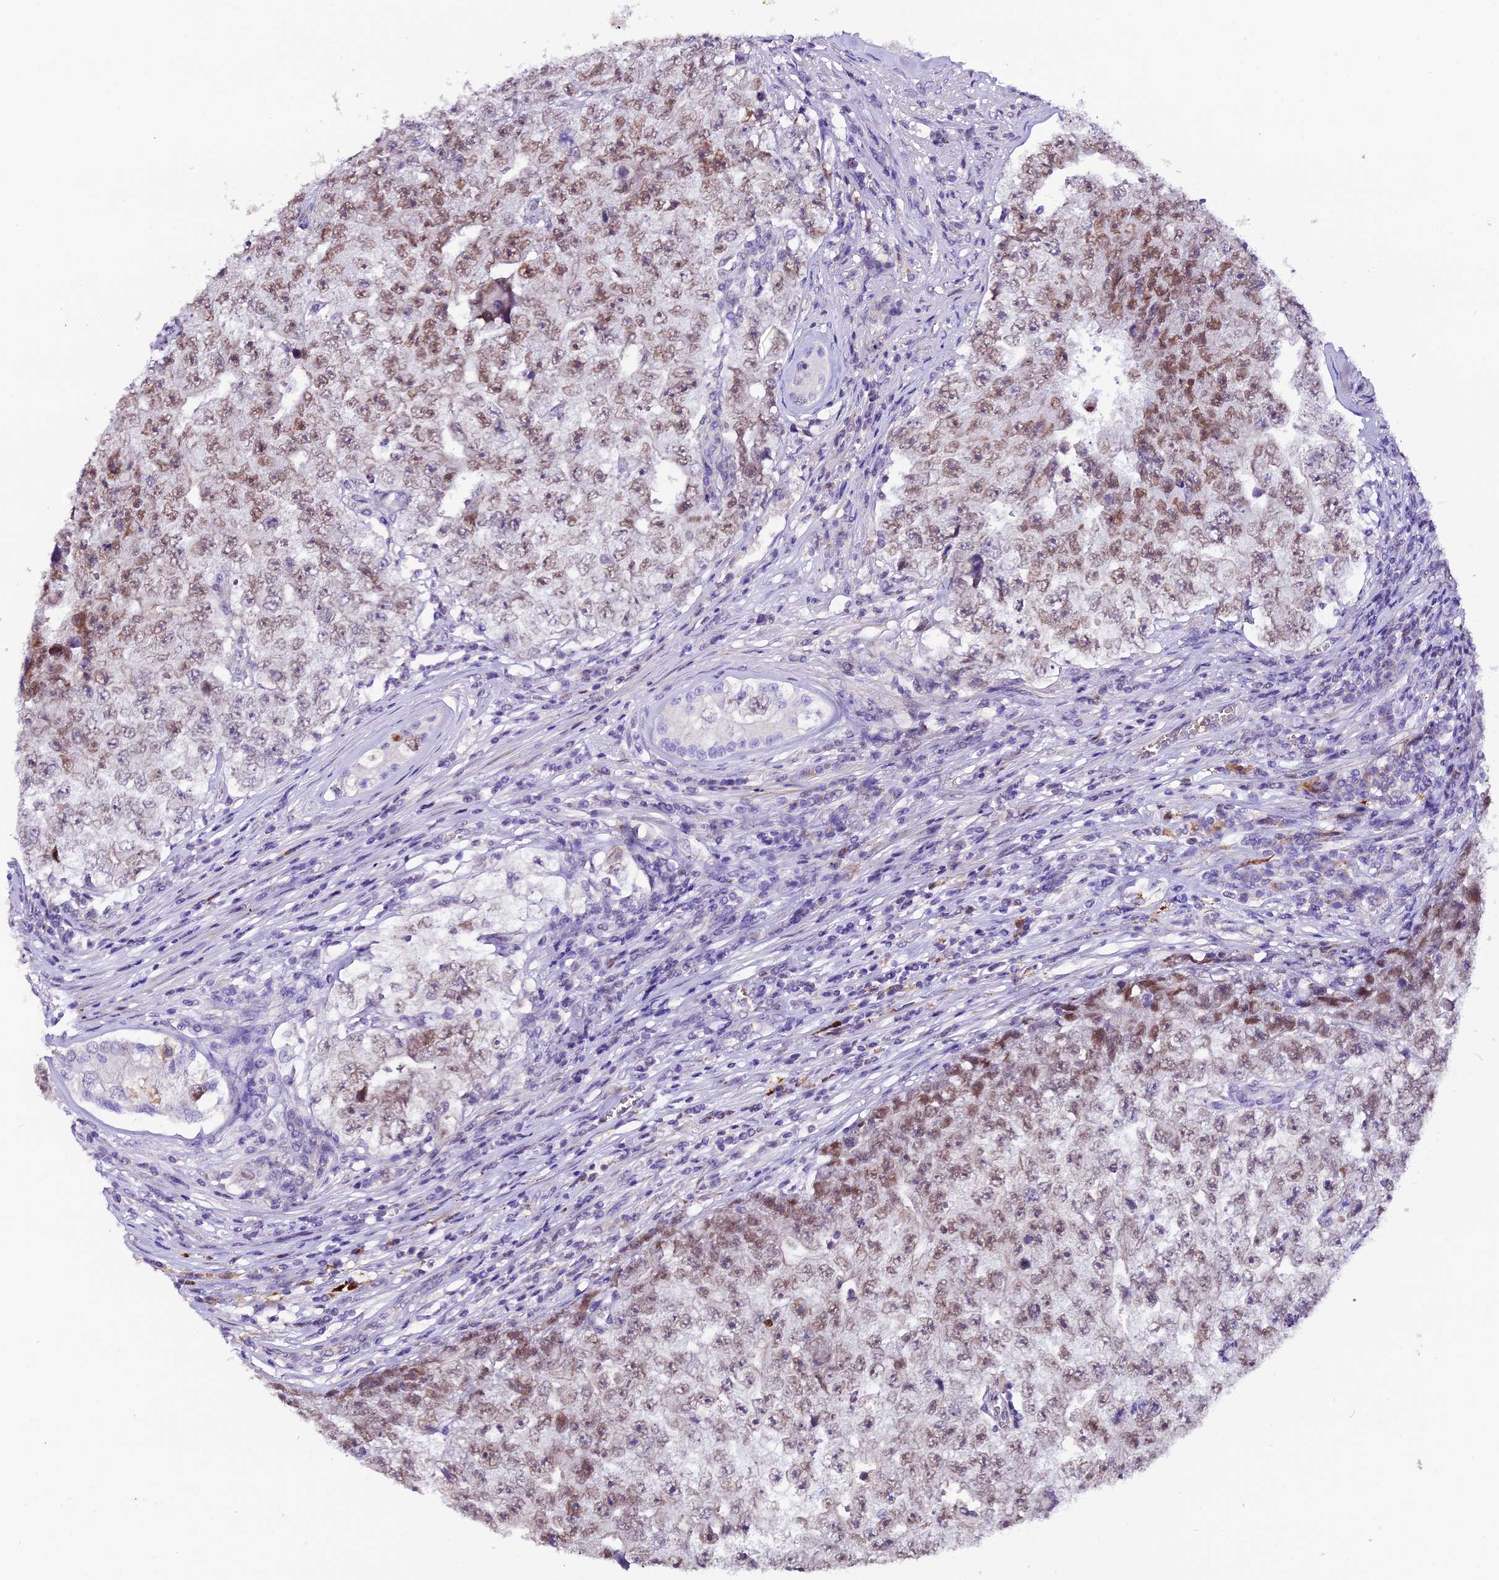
{"staining": {"intensity": "moderate", "quantity": ">75%", "location": "nuclear"}, "tissue": "testis cancer", "cell_type": "Tumor cells", "image_type": "cancer", "snomed": [{"axis": "morphology", "description": "Carcinoma, Embryonal, NOS"}, {"axis": "topography", "description": "Testis"}], "caption": "High-magnification brightfield microscopy of testis cancer (embryonal carcinoma) stained with DAB (3,3'-diaminobenzidine) (brown) and counterstained with hematoxylin (blue). tumor cells exhibit moderate nuclear expression is identified in approximately>75% of cells.", "gene": "MEX3B", "patient": {"sex": "male", "age": 17}}